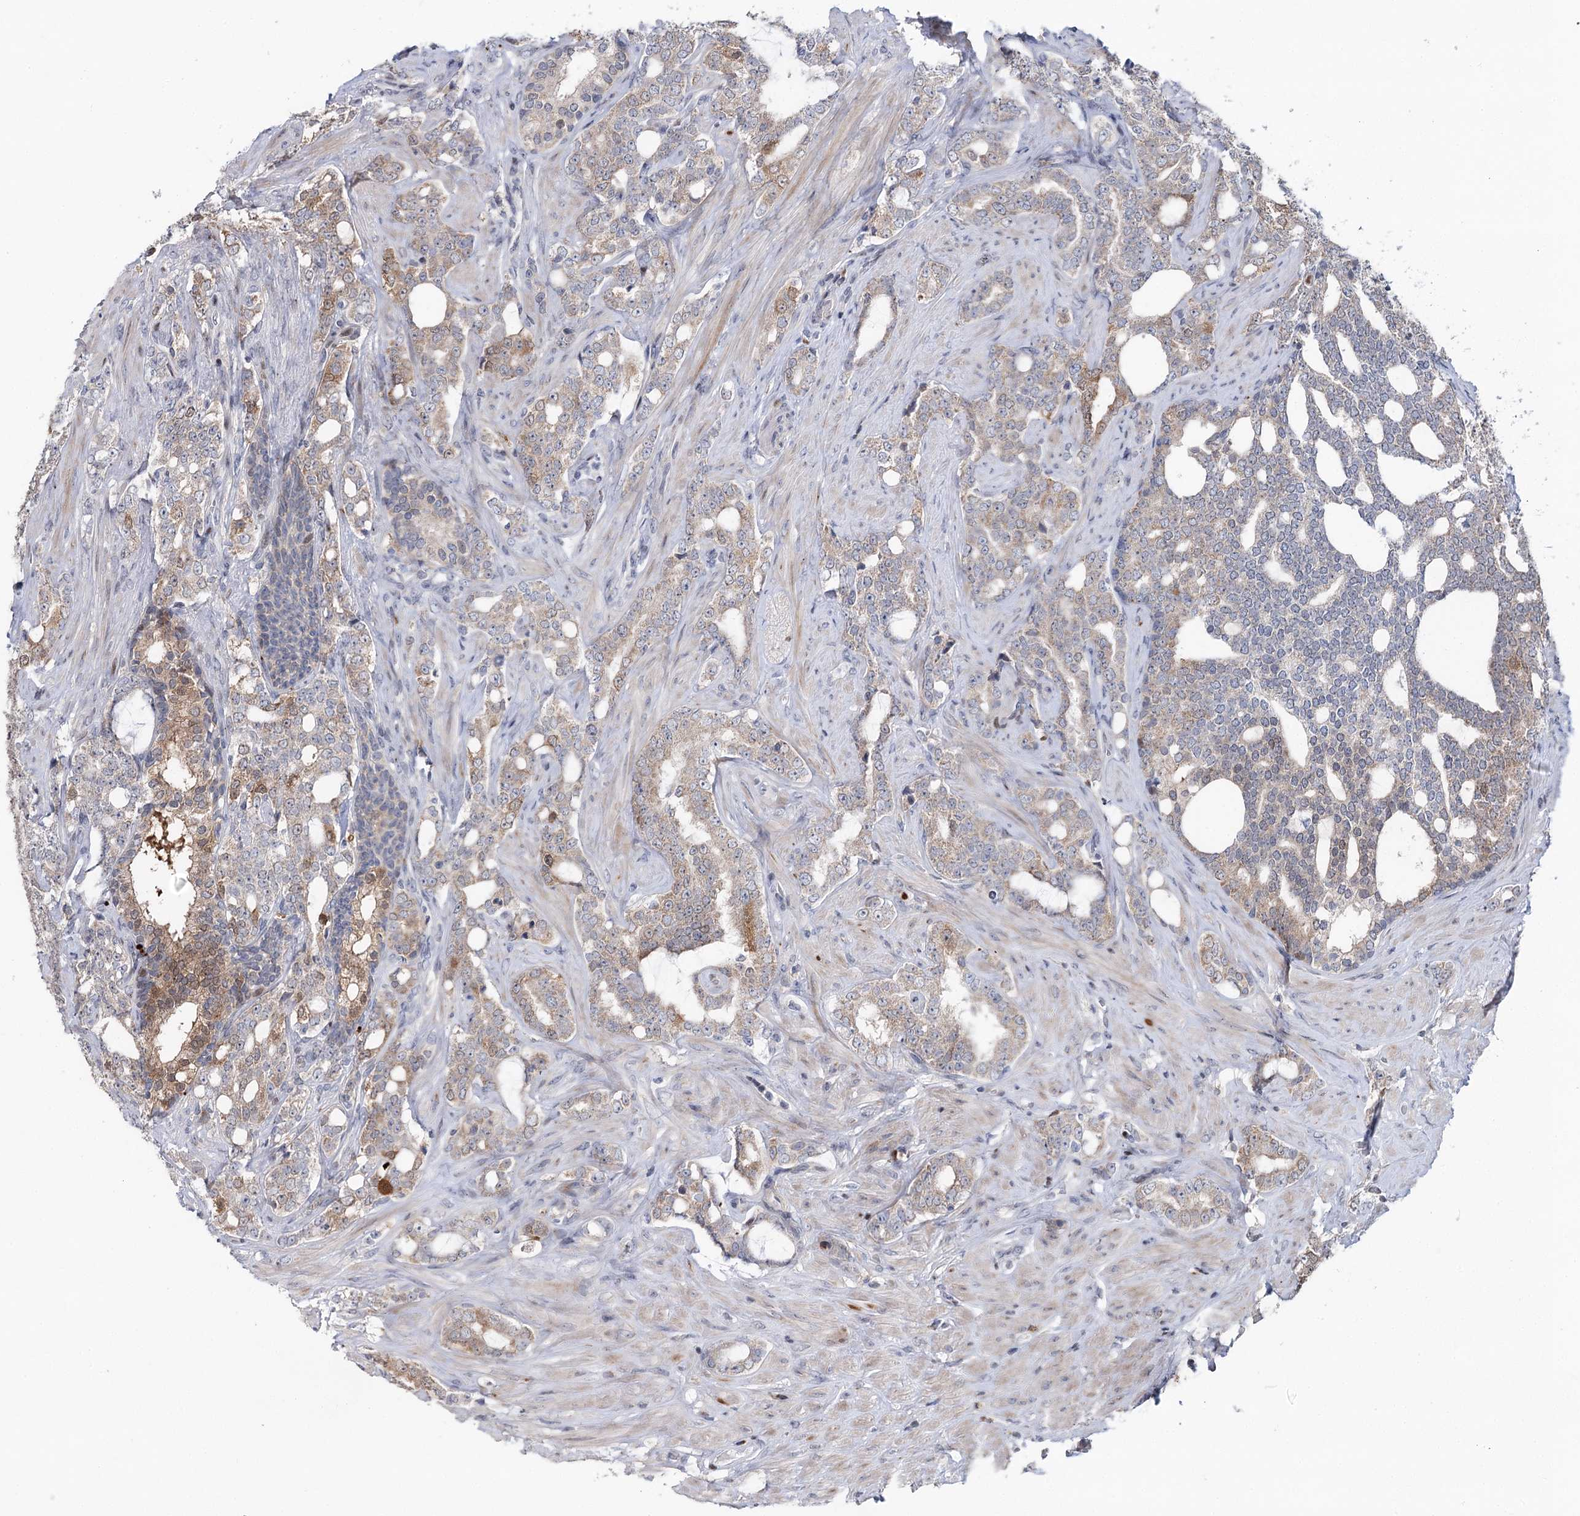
{"staining": {"intensity": "moderate", "quantity": "<25%", "location": "cytoplasmic/membranous"}, "tissue": "prostate cancer", "cell_type": "Tumor cells", "image_type": "cancer", "snomed": [{"axis": "morphology", "description": "Adenocarcinoma, High grade"}, {"axis": "topography", "description": "Prostate"}], "caption": "Immunohistochemical staining of prostate adenocarcinoma (high-grade) exhibits low levels of moderate cytoplasmic/membranous protein staining in approximately <25% of tumor cells. (Stains: DAB (3,3'-diaminobenzidine) in brown, nuclei in blue, Microscopy: brightfield microscopy at high magnification).", "gene": "PTGR1", "patient": {"sex": "male", "age": 64}}